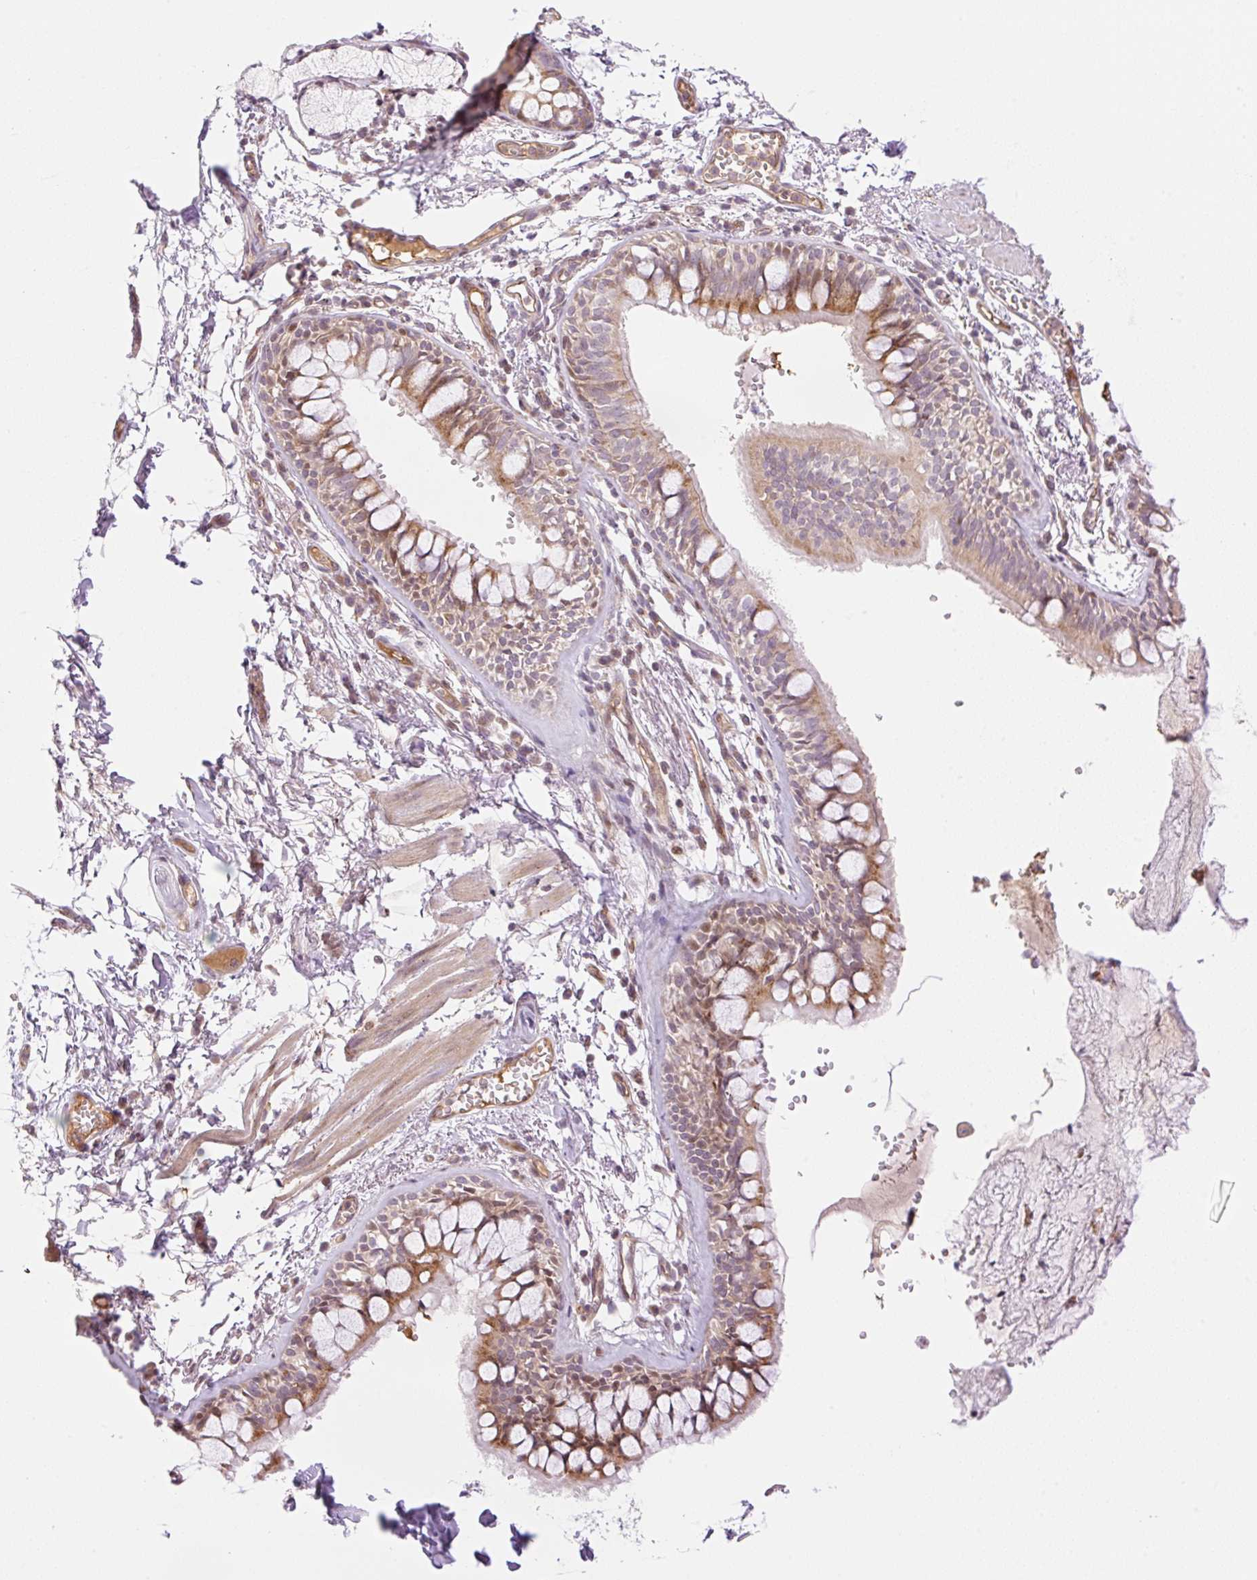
{"staining": {"intensity": "moderate", "quantity": ">75%", "location": "cytoplasmic/membranous,nuclear"}, "tissue": "bronchus", "cell_type": "Respiratory epithelial cells", "image_type": "normal", "snomed": [{"axis": "morphology", "description": "Normal tissue, NOS"}, {"axis": "topography", "description": "Cartilage tissue"}, {"axis": "topography", "description": "Bronchus"}], "caption": "Immunohistochemistry (IHC) micrograph of benign human bronchus stained for a protein (brown), which shows medium levels of moderate cytoplasmic/membranous,nuclear positivity in about >75% of respiratory epithelial cells.", "gene": "ZNF394", "patient": {"sex": "male", "age": 78}}